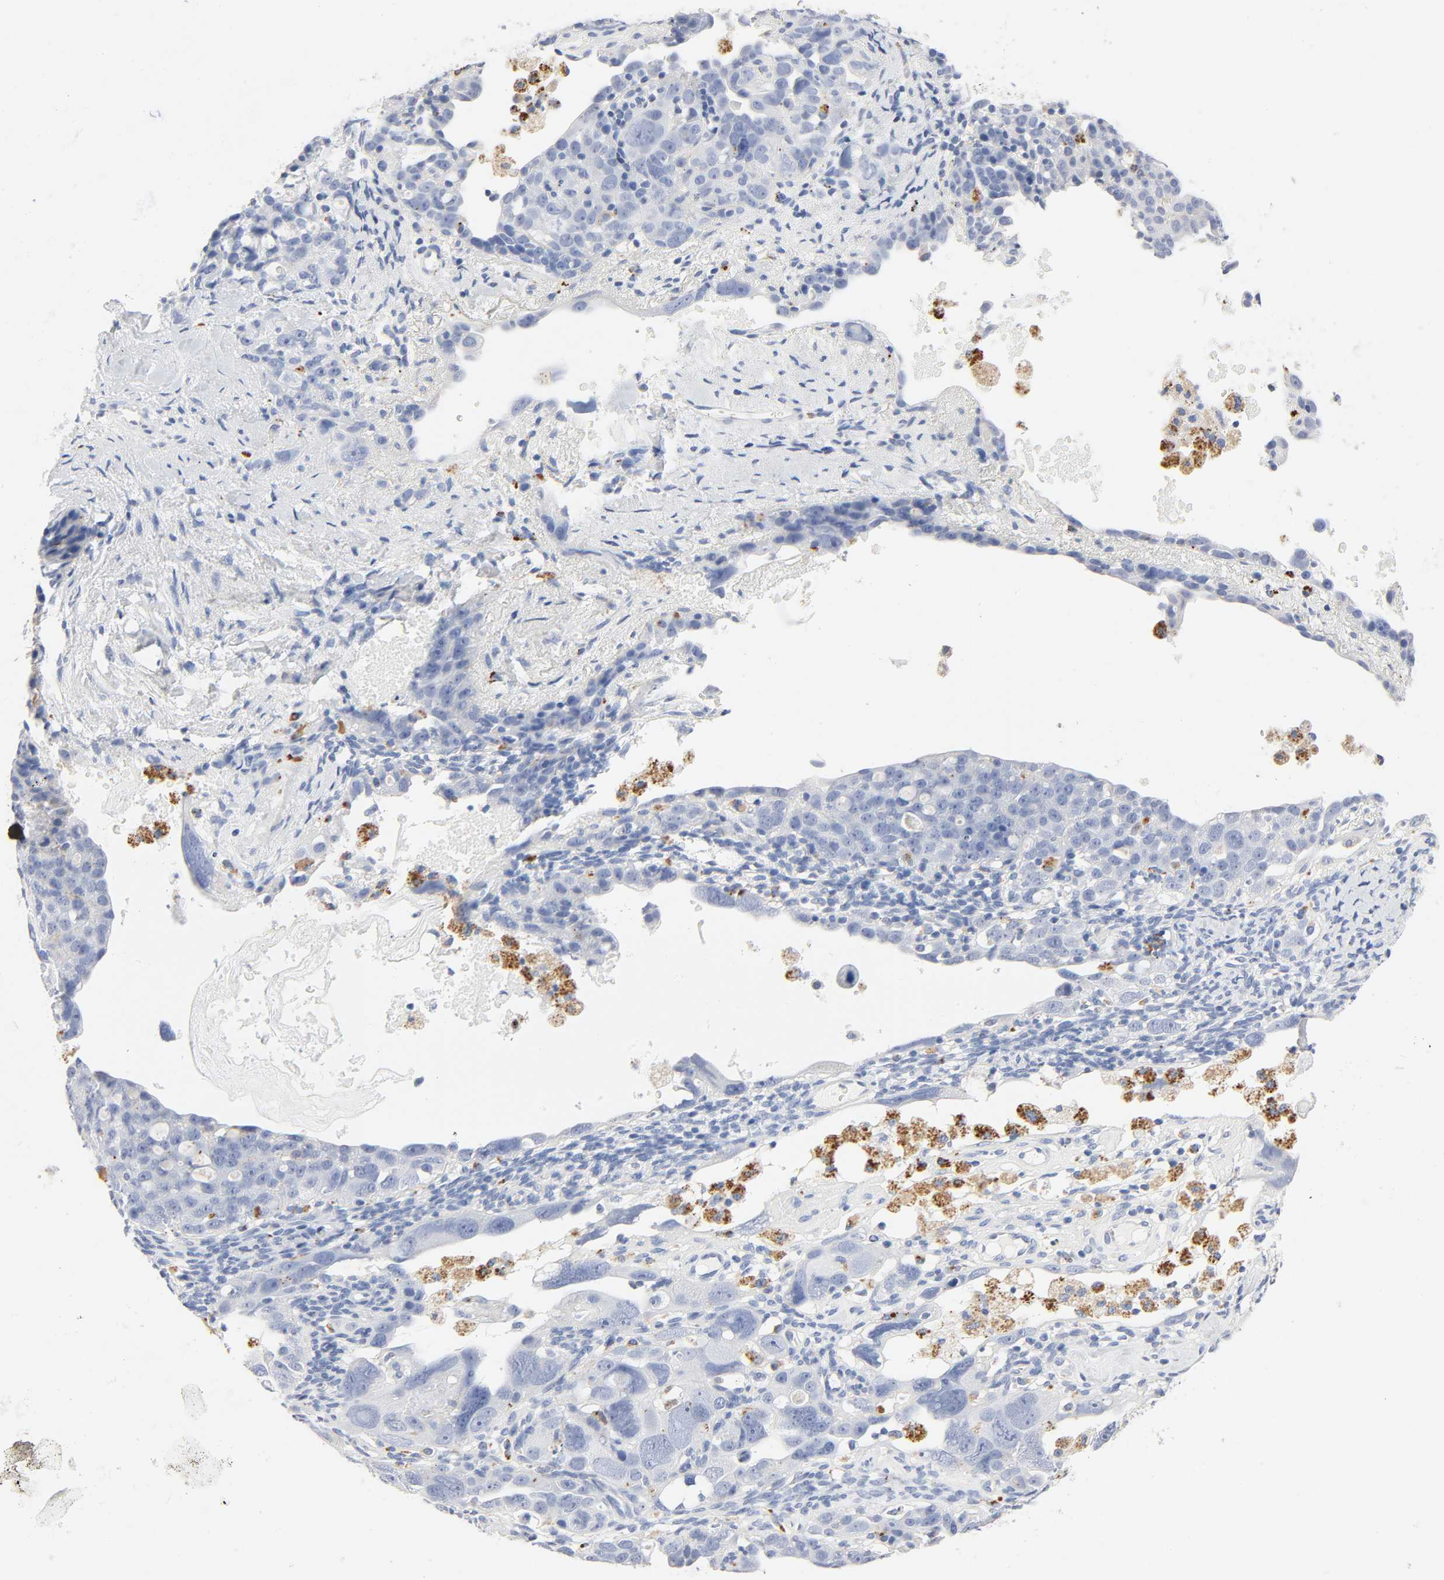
{"staining": {"intensity": "negative", "quantity": "none", "location": "none"}, "tissue": "ovarian cancer", "cell_type": "Tumor cells", "image_type": "cancer", "snomed": [{"axis": "morphology", "description": "Cystadenocarcinoma, serous, NOS"}, {"axis": "topography", "description": "Ovary"}], "caption": "Immunohistochemistry (IHC) photomicrograph of neoplastic tissue: human ovarian cancer (serous cystadenocarcinoma) stained with DAB (3,3'-diaminobenzidine) exhibits no significant protein positivity in tumor cells. (DAB (3,3'-diaminobenzidine) immunohistochemistry (IHC), high magnification).", "gene": "PLP1", "patient": {"sex": "female", "age": 66}}